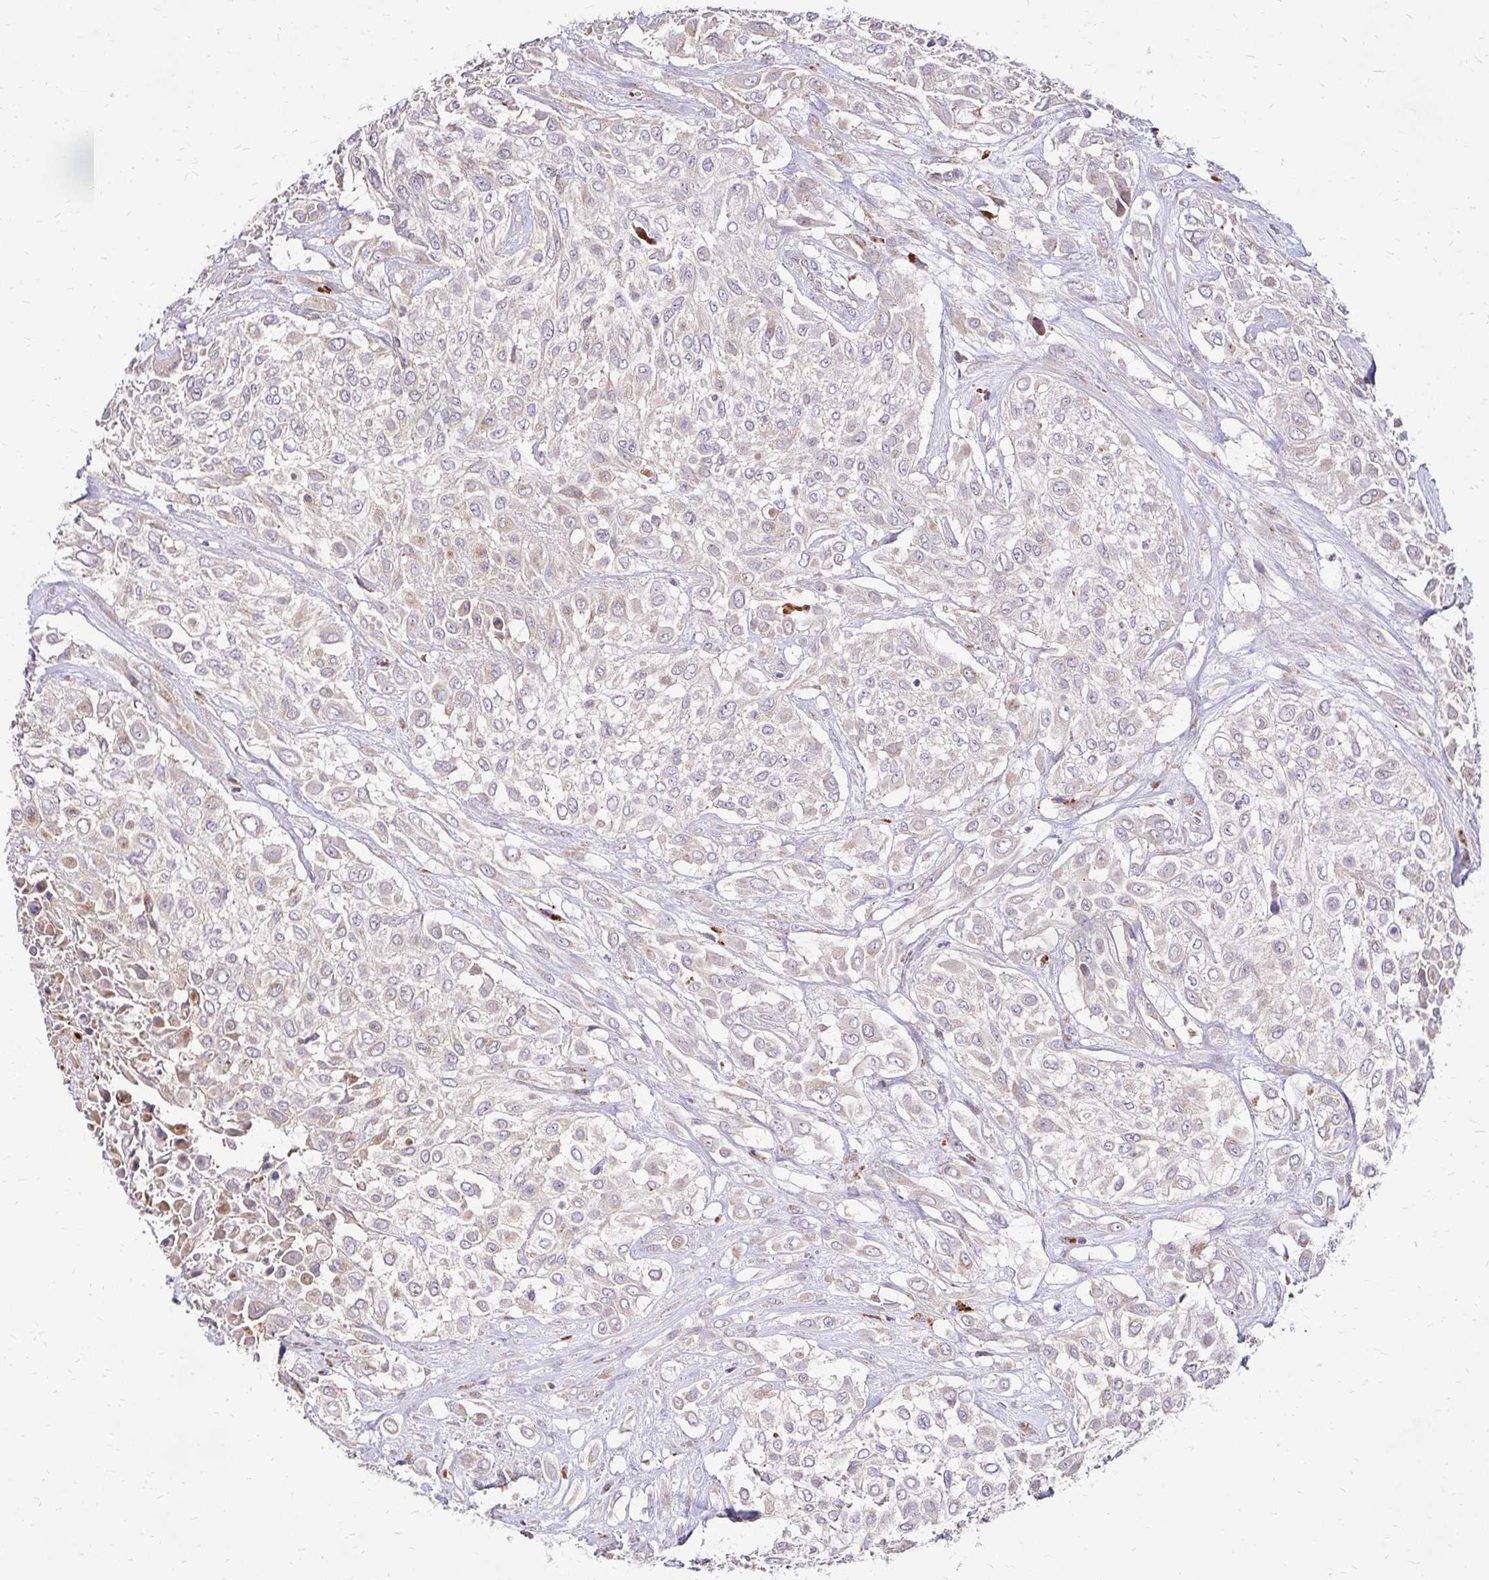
{"staining": {"intensity": "weak", "quantity": "<25%", "location": "cytoplasmic/membranous"}, "tissue": "urothelial cancer", "cell_type": "Tumor cells", "image_type": "cancer", "snomed": [{"axis": "morphology", "description": "Urothelial carcinoma, High grade"}, {"axis": "topography", "description": "Urinary bladder"}], "caption": "Micrograph shows no significant protein staining in tumor cells of urothelial cancer.", "gene": "IDUA", "patient": {"sex": "male", "age": 57}}